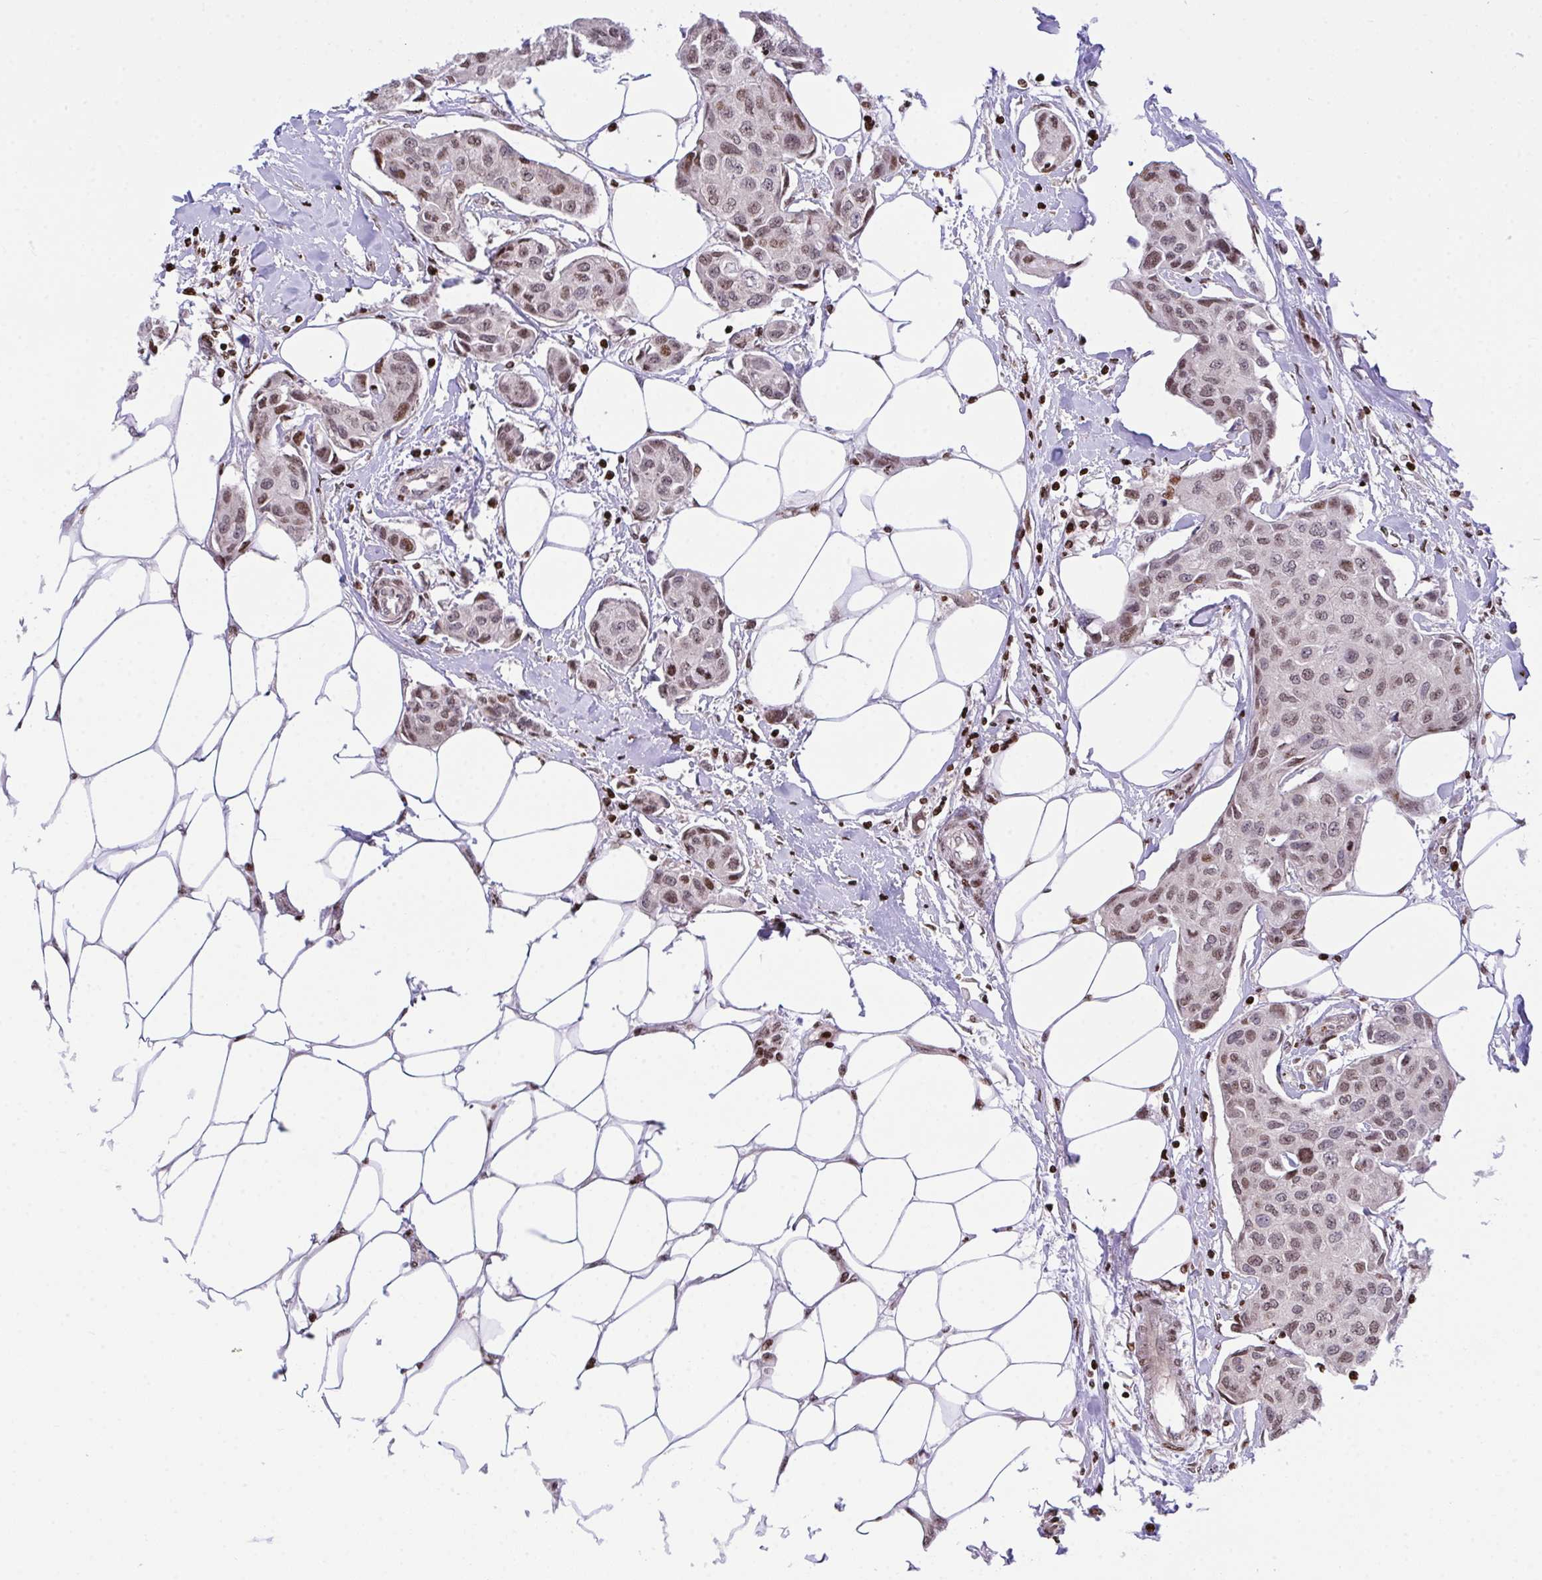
{"staining": {"intensity": "moderate", "quantity": ">75%", "location": "nuclear"}, "tissue": "breast cancer", "cell_type": "Tumor cells", "image_type": "cancer", "snomed": [{"axis": "morphology", "description": "Duct carcinoma"}, {"axis": "topography", "description": "Breast"}, {"axis": "topography", "description": "Lymph node"}], "caption": "Protein expression analysis of breast cancer exhibits moderate nuclear staining in approximately >75% of tumor cells.", "gene": "RAPGEF5", "patient": {"sex": "female", "age": 80}}